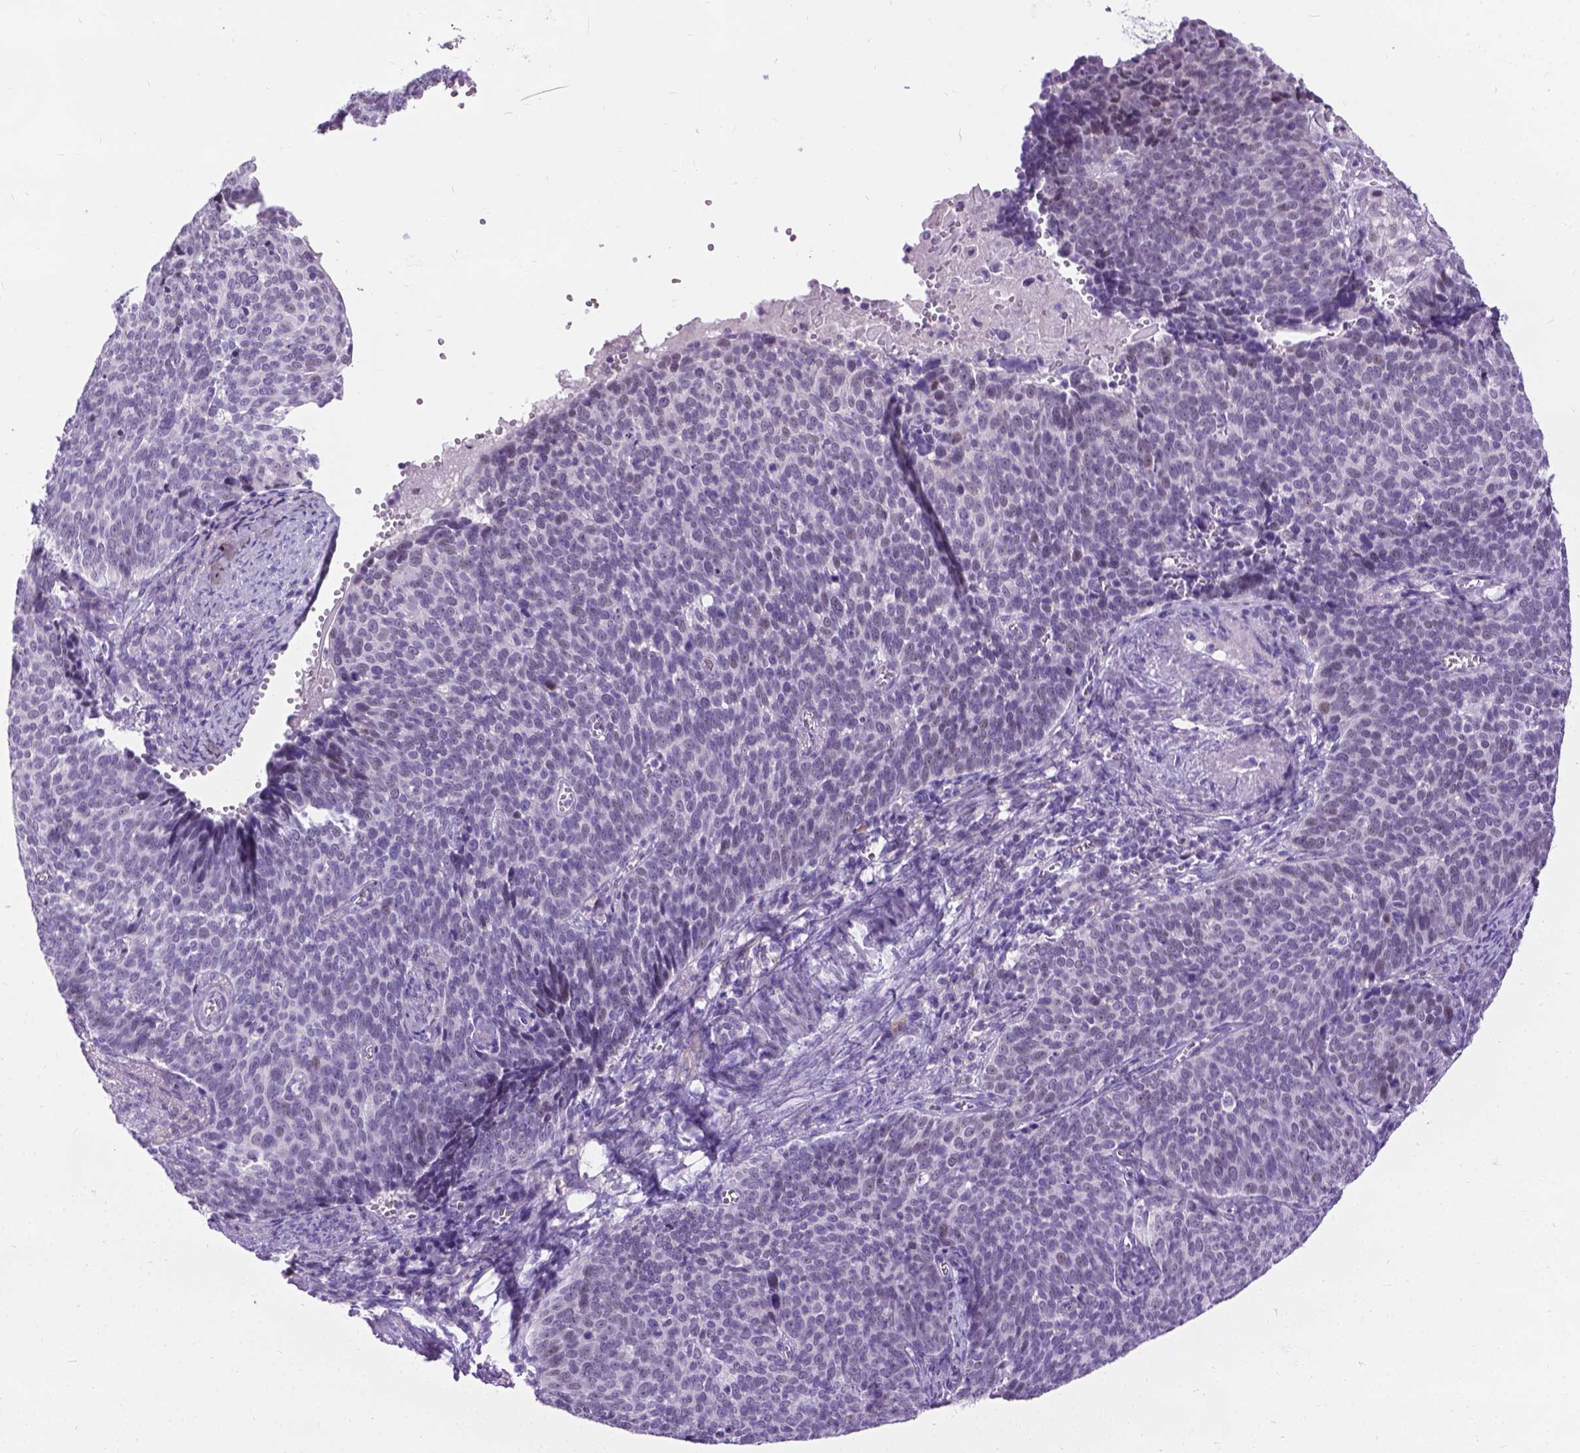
{"staining": {"intensity": "negative", "quantity": "none", "location": "none"}, "tissue": "cervical cancer", "cell_type": "Tumor cells", "image_type": "cancer", "snomed": [{"axis": "morphology", "description": "Normal tissue, NOS"}, {"axis": "morphology", "description": "Squamous cell carcinoma, NOS"}, {"axis": "topography", "description": "Cervix"}], "caption": "Image shows no significant protein expression in tumor cells of cervical squamous cell carcinoma.", "gene": "PROB1", "patient": {"sex": "female", "age": 39}}